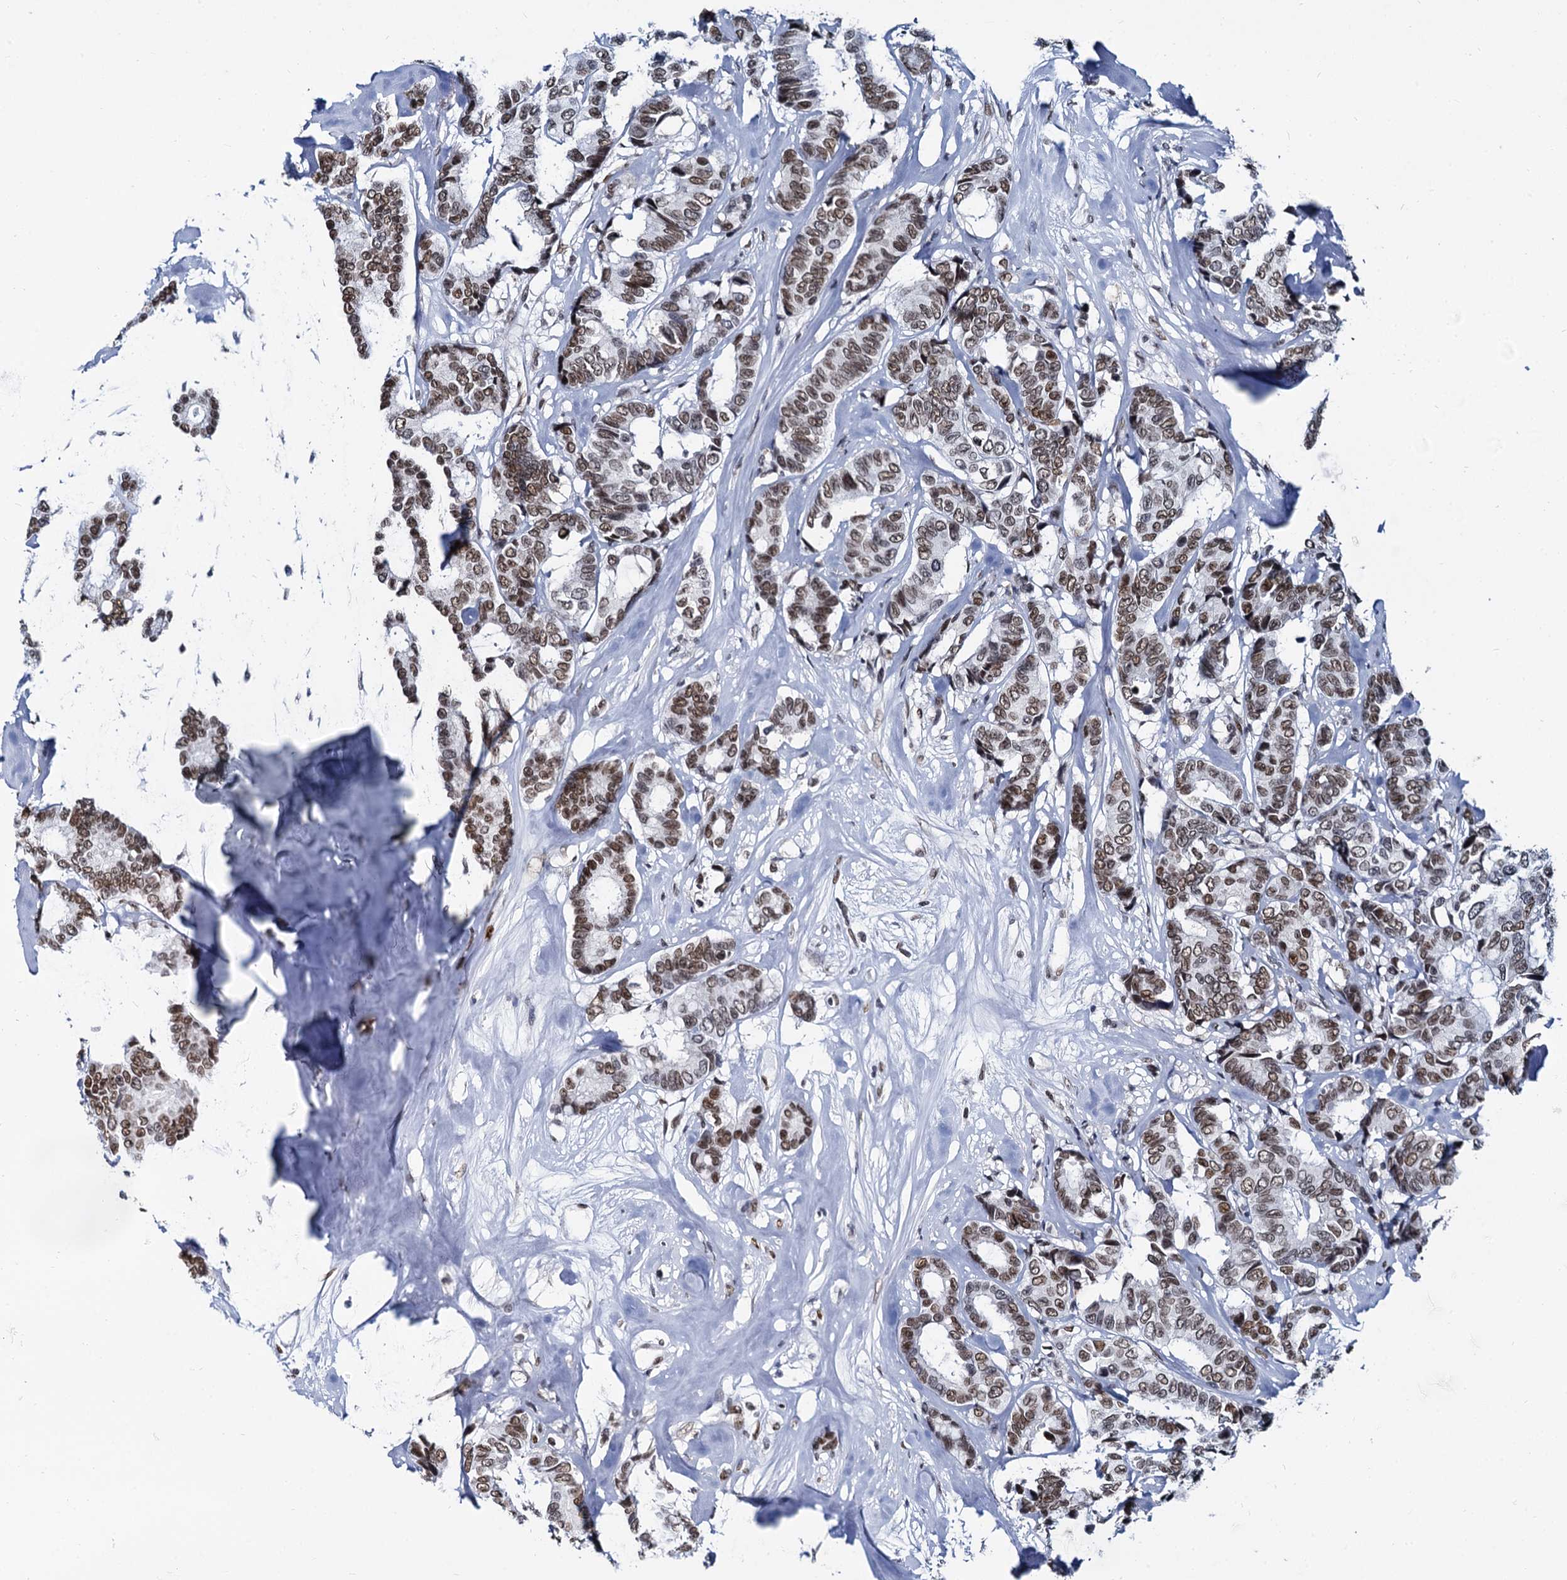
{"staining": {"intensity": "moderate", "quantity": ">75%", "location": "nuclear"}, "tissue": "breast cancer", "cell_type": "Tumor cells", "image_type": "cancer", "snomed": [{"axis": "morphology", "description": "Duct carcinoma"}, {"axis": "topography", "description": "Breast"}], "caption": "Immunohistochemistry (IHC) photomicrograph of neoplastic tissue: human breast intraductal carcinoma stained using immunohistochemistry demonstrates medium levels of moderate protein expression localized specifically in the nuclear of tumor cells, appearing as a nuclear brown color.", "gene": "CMAS", "patient": {"sex": "female", "age": 87}}